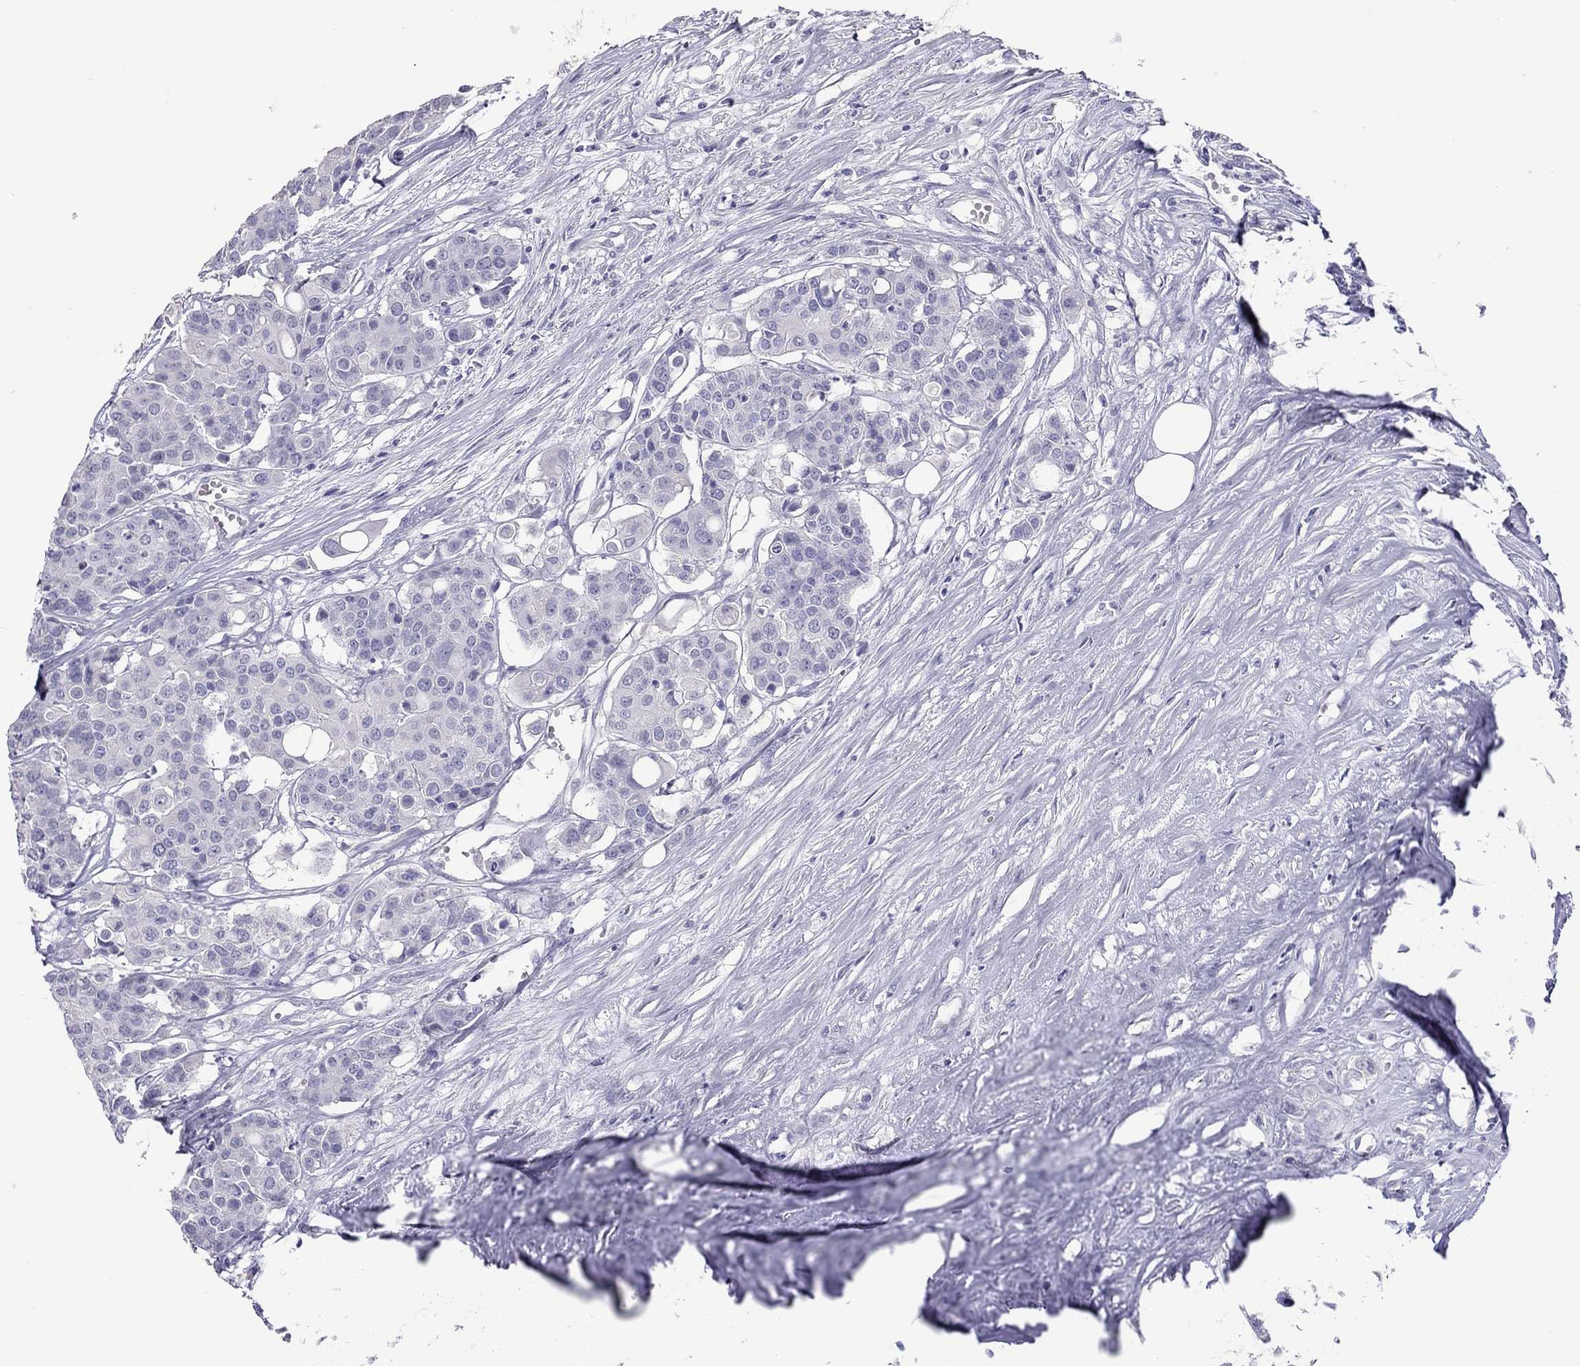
{"staining": {"intensity": "negative", "quantity": "none", "location": "none"}, "tissue": "carcinoid", "cell_type": "Tumor cells", "image_type": "cancer", "snomed": [{"axis": "morphology", "description": "Carcinoid, malignant, NOS"}, {"axis": "topography", "description": "Colon"}], "caption": "Immunohistochemistry (IHC) image of human carcinoid (malignant) stained for a protein (brown), which shows no expression in tumor cells.", "gene": "MUC16", "patient": {"sex": "male", "age": 81}}